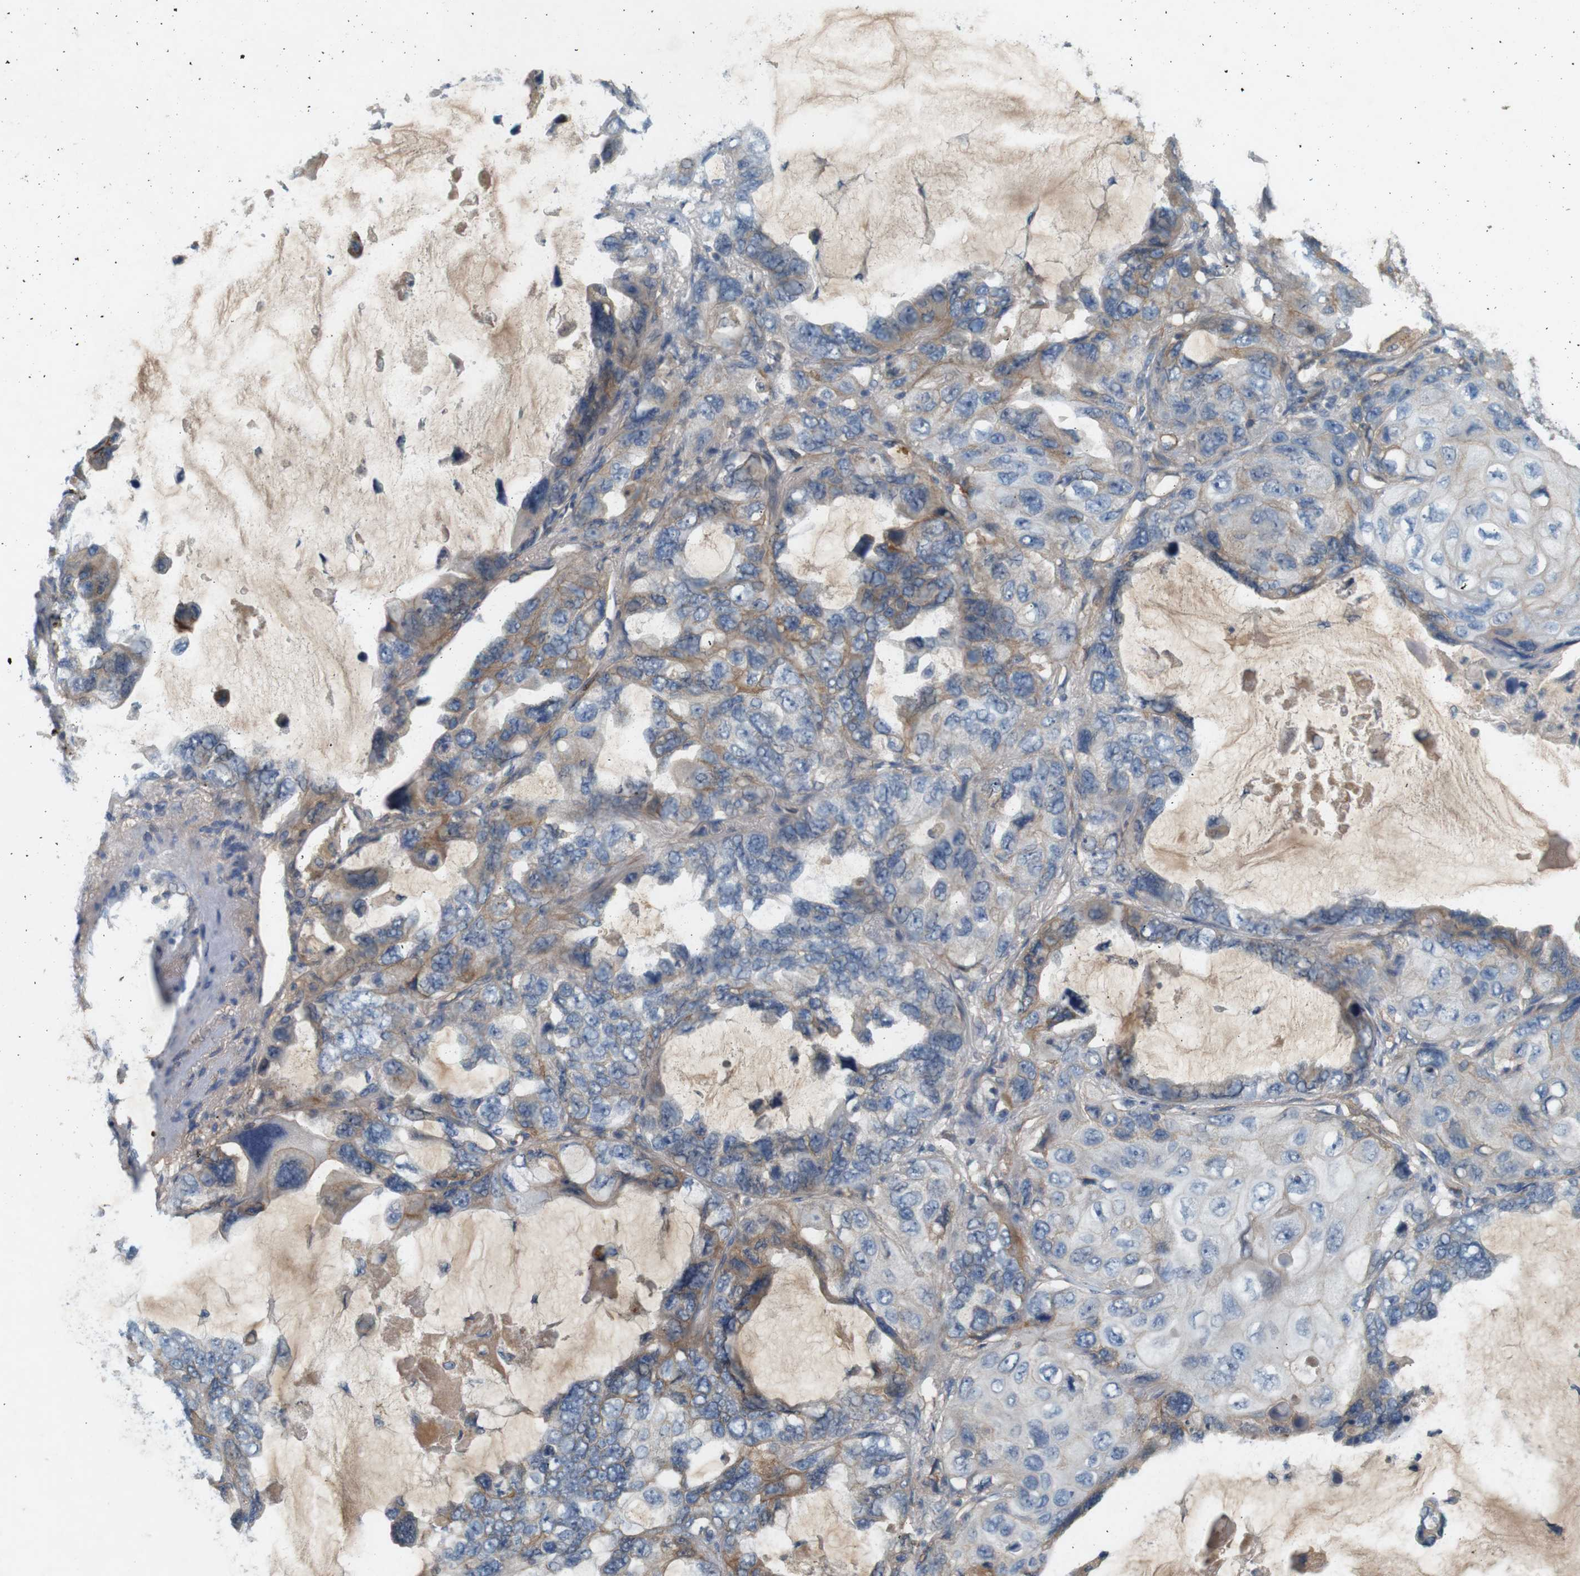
{"staining": {"intensity": "weak", "quantity": ">75%", "location": "cytoplasmic/membranous"}, "tissue": "lung cancer", "cell_type": "Tumor cells", "image_type": "cancer", "snomed": [{"axis": "morphology", "description": "Squamous cell carcinoma, NOS"}, {"axis": "topography", "description": "Lung"}], "caption": "This is a photomicrograph of IHC staining of squamous cell carcinoma (lung), which shows weak staining in the cytoplasmic/membranous of tumor cells.", "gene": "PVR", "patient": {"sex": "female", "age": 73}}